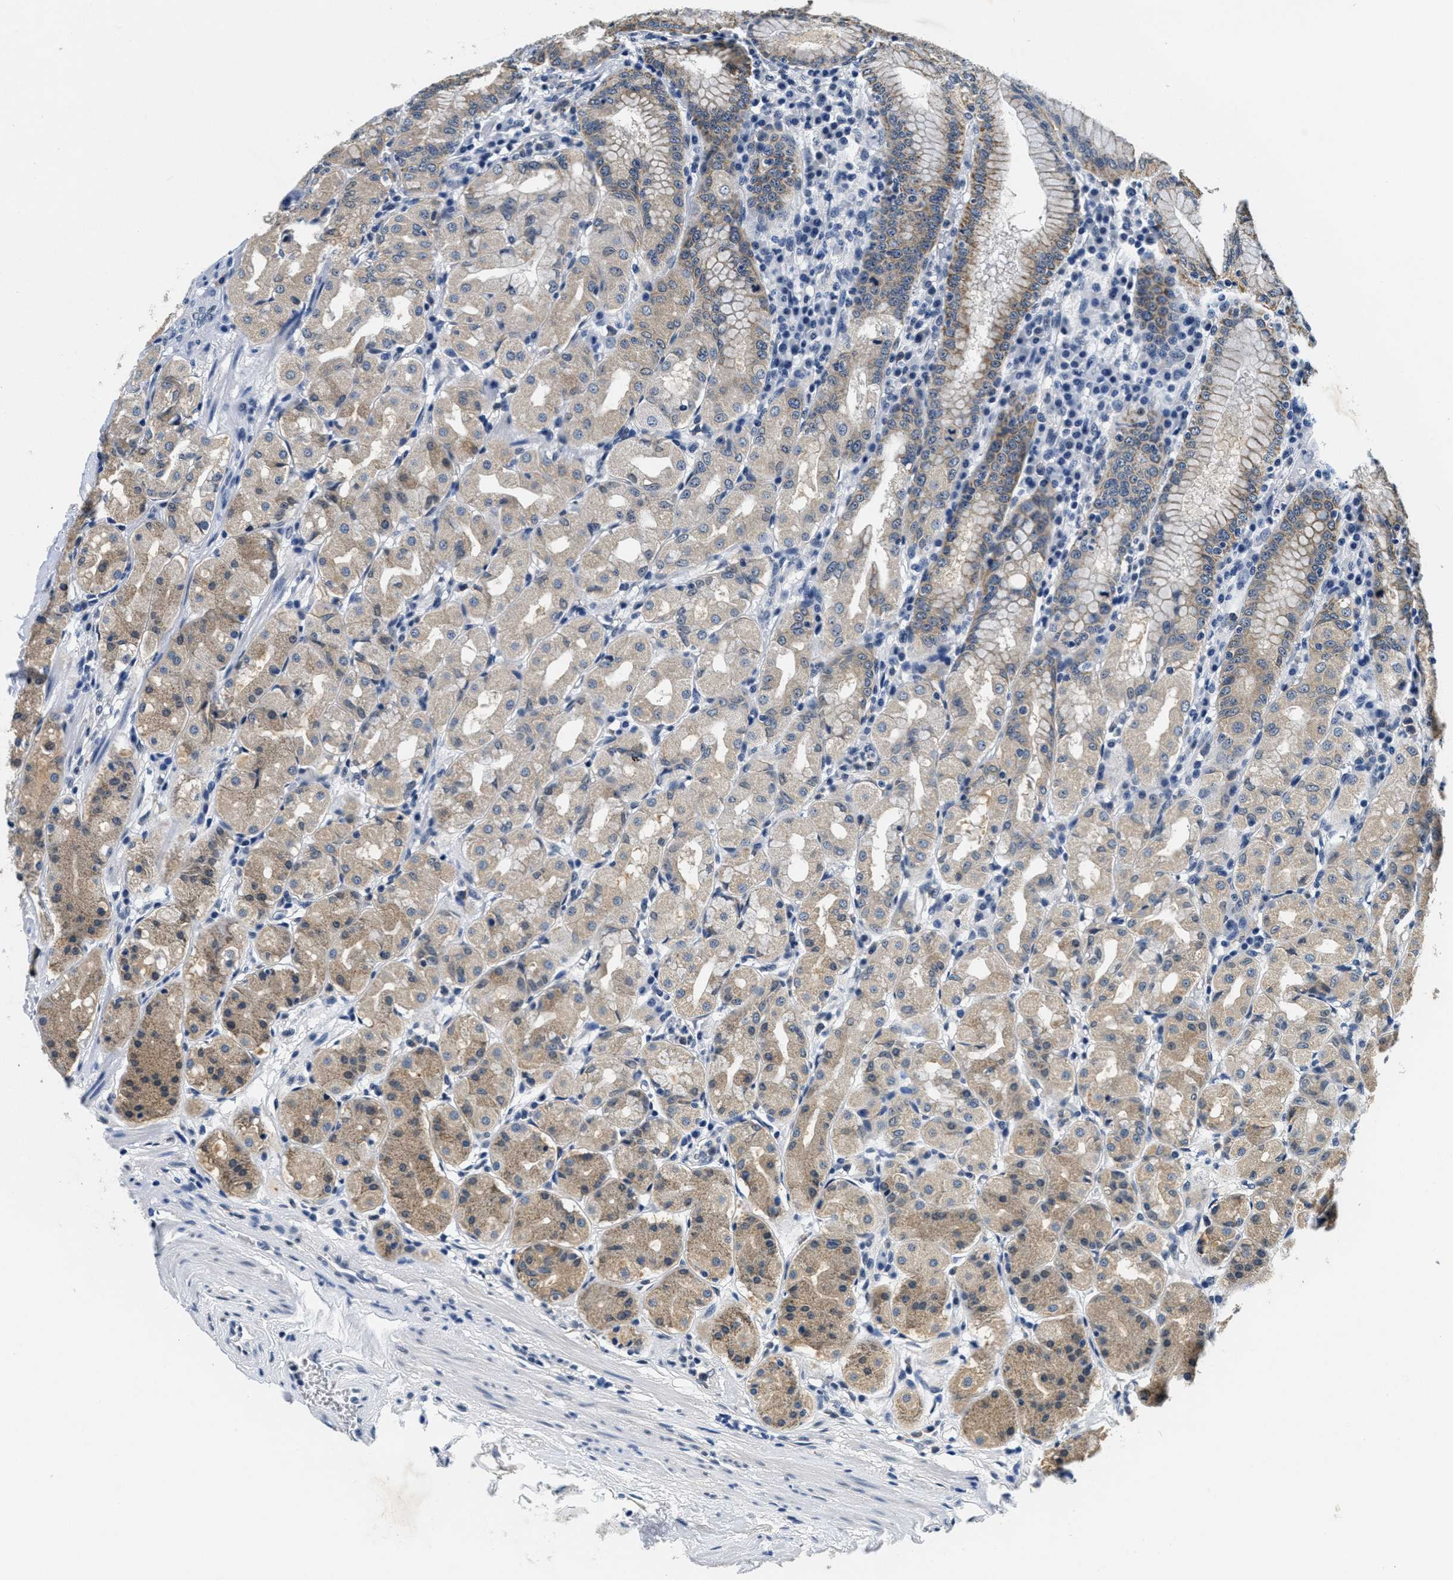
{"staining": {"intensity": "moderate", "quantity": "<25%", "location": "cytoplasmic/membranous"}, "tissue": "stomach", "cell_type": "Glandular cells", "image_type": "normal", "snomed": [{"axis": "morphology", "description": "Normal tissue, NOS"}, {"axis": "topography", "description": "Stomach"}, {"axis": "topography", "description": "Stomach, lower"}], "caption": "Stomach stained for a protein shows moderate cytoplasmic/membranous positivity in glandular cells. (Stains: DAB in brown, nuclei in blue, Microscopy: brightfield microscopy at high magnification).", "gene": "HS3ST2", "patient": {"sex": "female", "age": 56}}